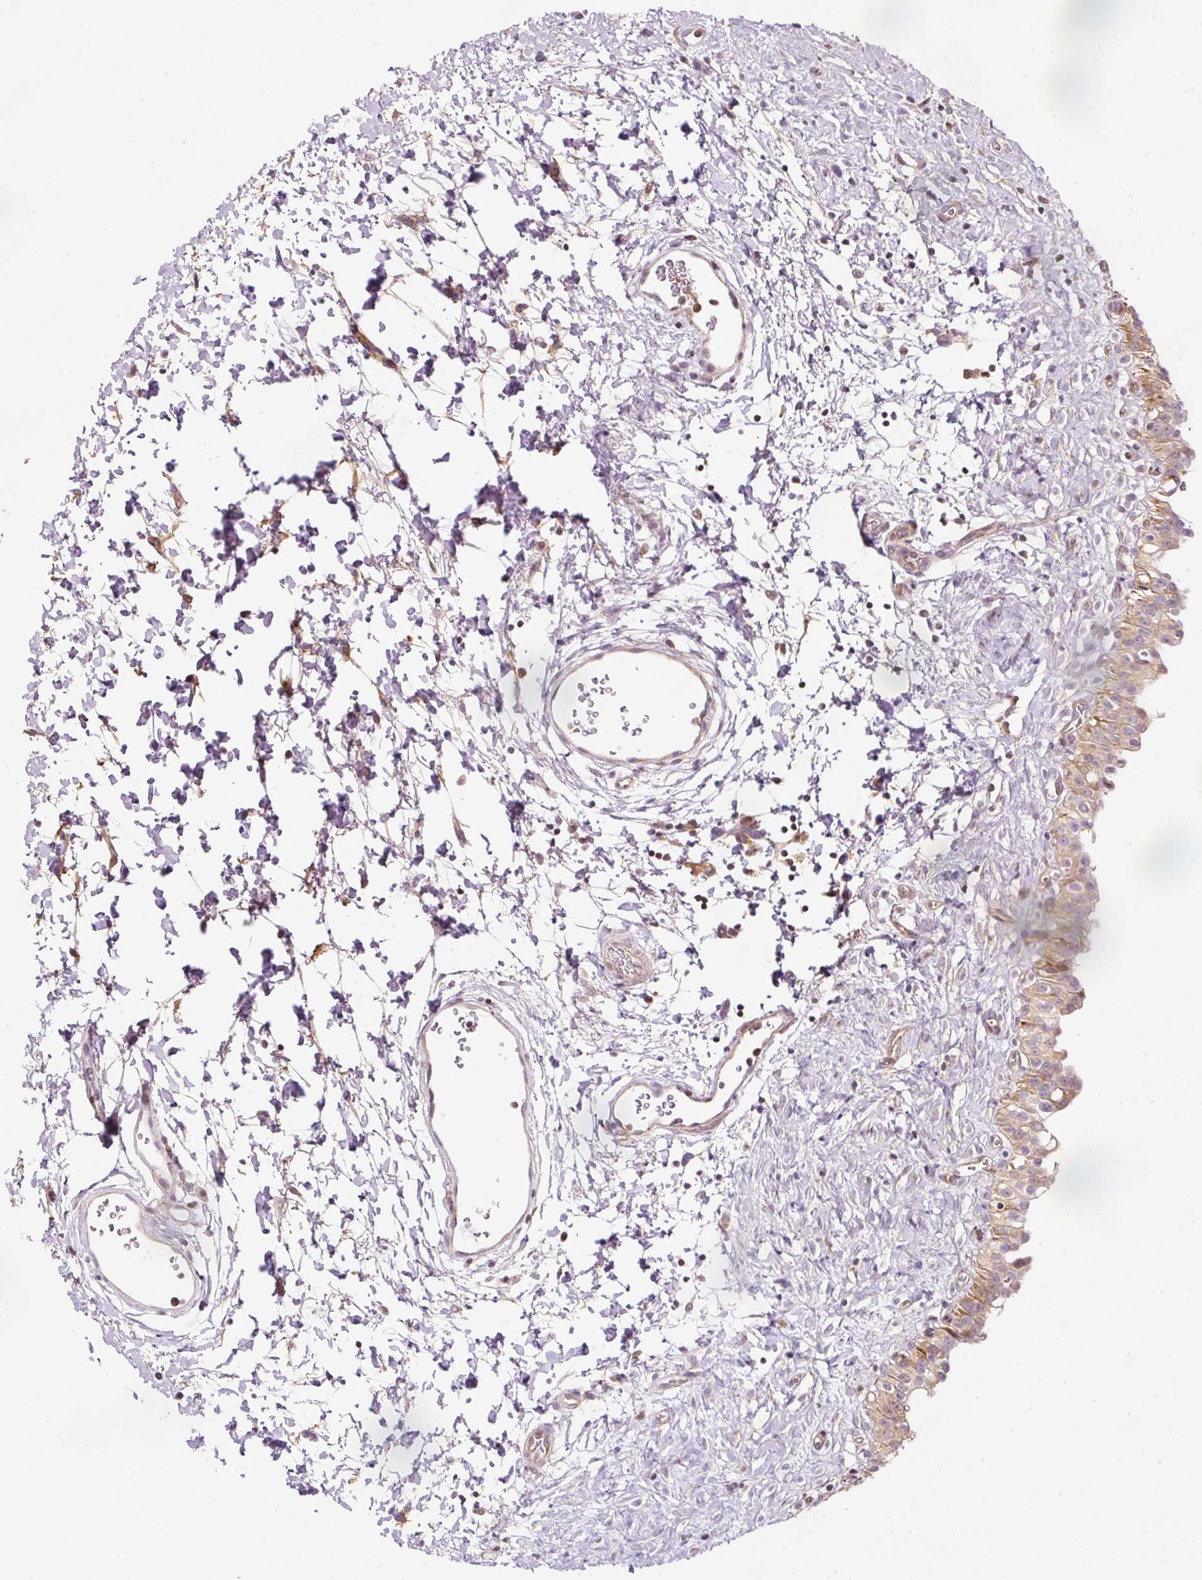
{"staining": {"intensity": "moderate", "quantity": ">75%", "location": "cytoplasmic/membranous"}, "tissue": "urinary bladder", "cell_type": "Urothelial cells", "image_type": "normal", "snomed": [{"axis": "morphology", "description": "Normal tissue, NOS"}, {"axis": "topography", "description": "Urinary bladder"}], "caption": "Protein staining by IHC displays moderate cytoplasmic/membranous staining in approximately >75% of urothelial cells in normal urinary bladder.", "gene": "SCNM1", "patient": {"sex": "male", "age": 51}}